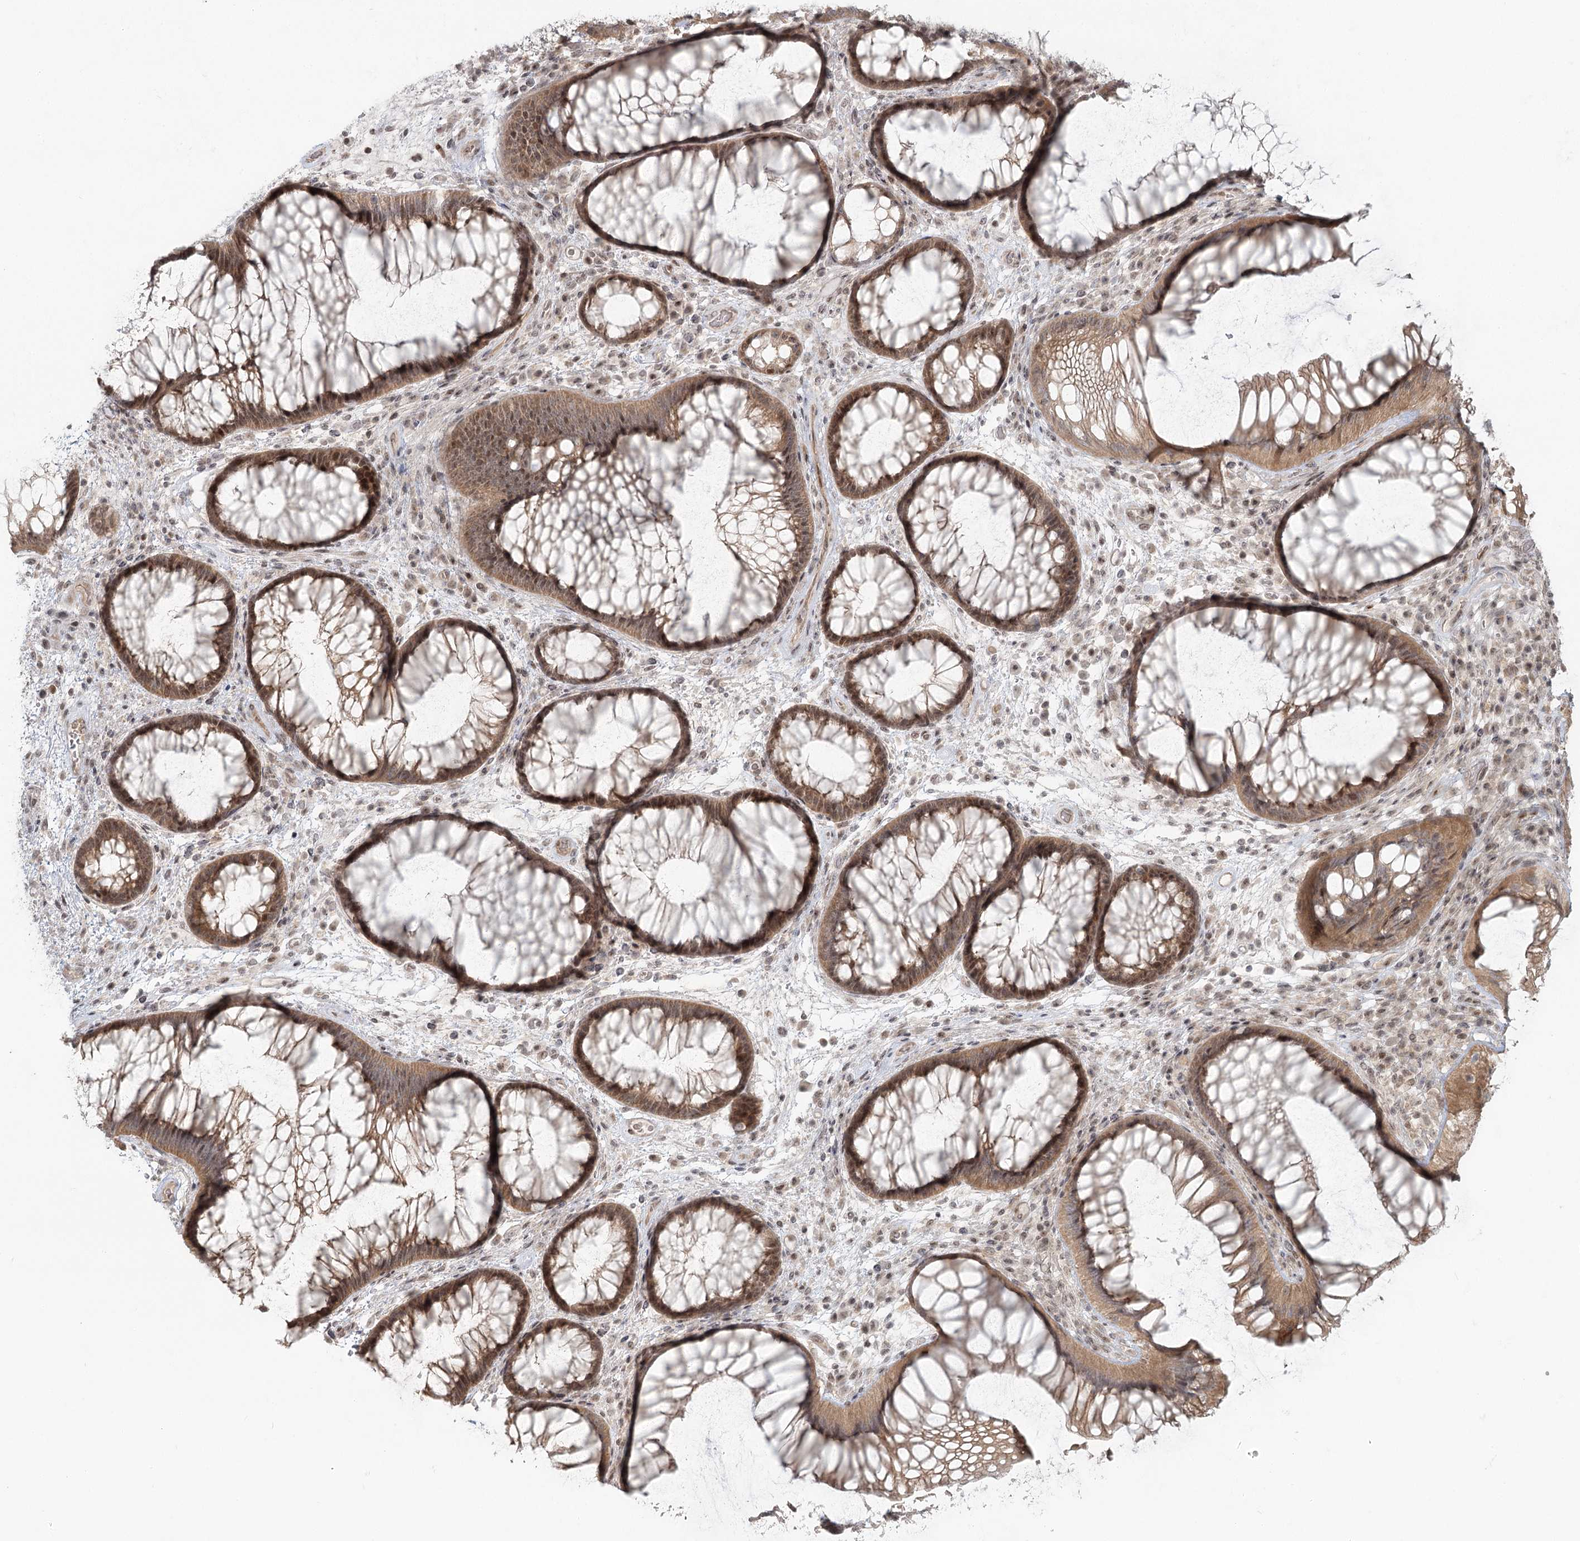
{"staining": {"intensity": "moderate", "quantity": ">75%", "location": "cytoplasmic/membranous,nuclear"}, "tissue": "rectum", "cell_type": "Glandular cells", "image_type": "normal", "snomed": [{"axis": "morphology", "description": "Normal tissue, NOS"}, {"axis": "topography", "description": "Rectum"}], "caption": "Glandular cells reveal medium levels of moderate cytoplasmic/membranous,nuclear expression in approximately >75% of cells in benign human rectum.", "gene": "R3HCC1L", "patient": {"sex": "male", "age": 51}}